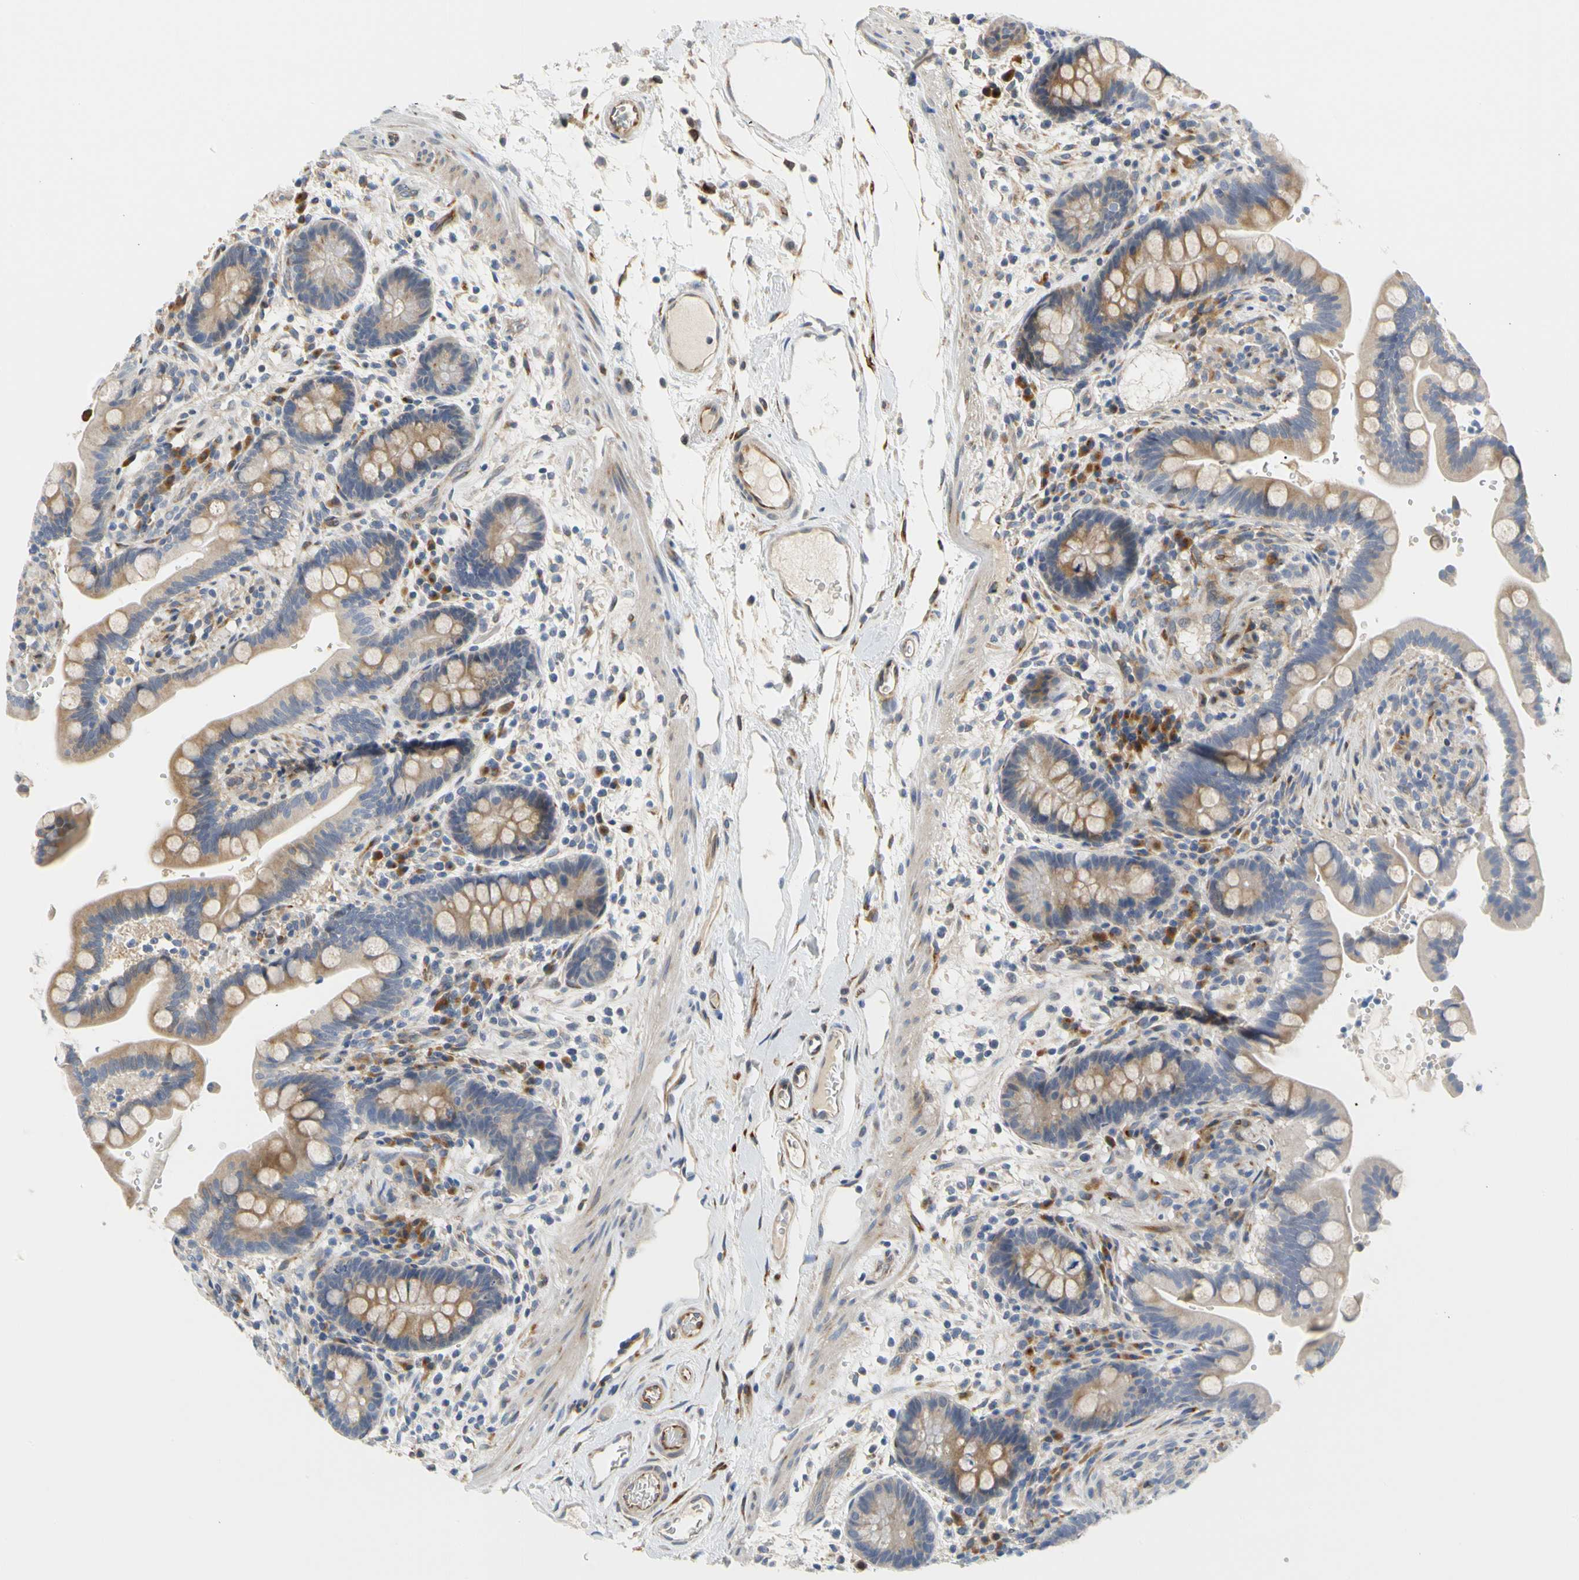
{"staining": {"intensity": "moderate", "quantity": ">75%", "location": "cytoplasmic/membranous"}, "tissue": "colon", "cell_type": "Endothelial cells", "image_type": "normal", "snomed": [{"axis": "morphology", "description": "Normal tissue, NOS"}, {"axis": "topography", "description": "Colon"}], "caption": "Protein staining of unremarkable colon exhibits moderate cytoplasmic/membranous staining in about >75% of endothelial cells.", "gene": "ZNF236", "patient": {"sex": "male", "age": 73}}